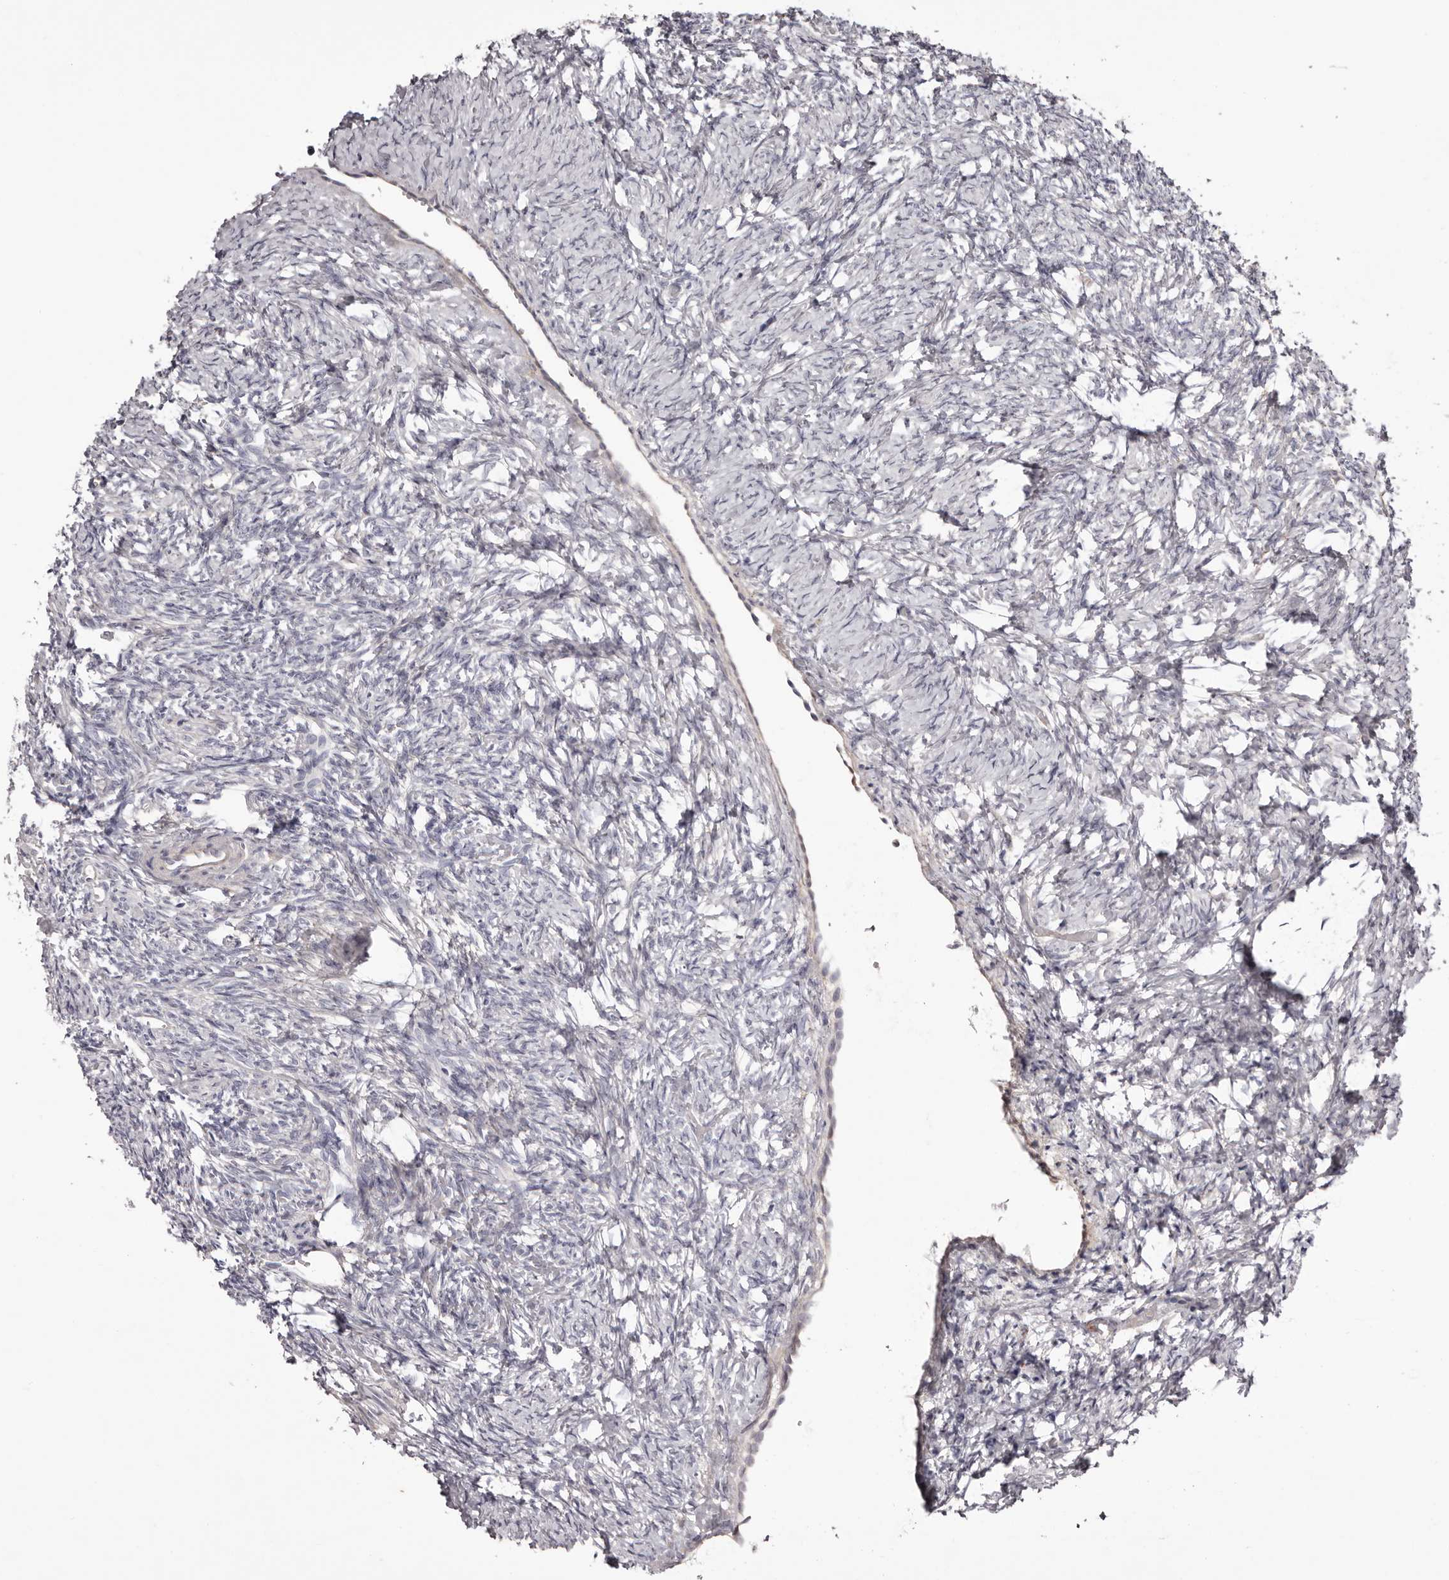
{"staining": {"intensity": "negative", "quantity": "none", "location": "none"}, "tissue": "ovary", "cell_type": "Follicle cells", "image_type": "normal", "snomed": [{"axis": "morphology", "description": "Normal tissue, NOS"}, {"axis": "topography", "description": "Ovary"}], "caption": "Follicle cells are negative for protein expression in benign human ovary. (DAB (3,3'-diaminobenzidine) IHC with hematoxylin counter stain).", "gene": "PEG10", "patient": {"sex": "female", "age": 41}}